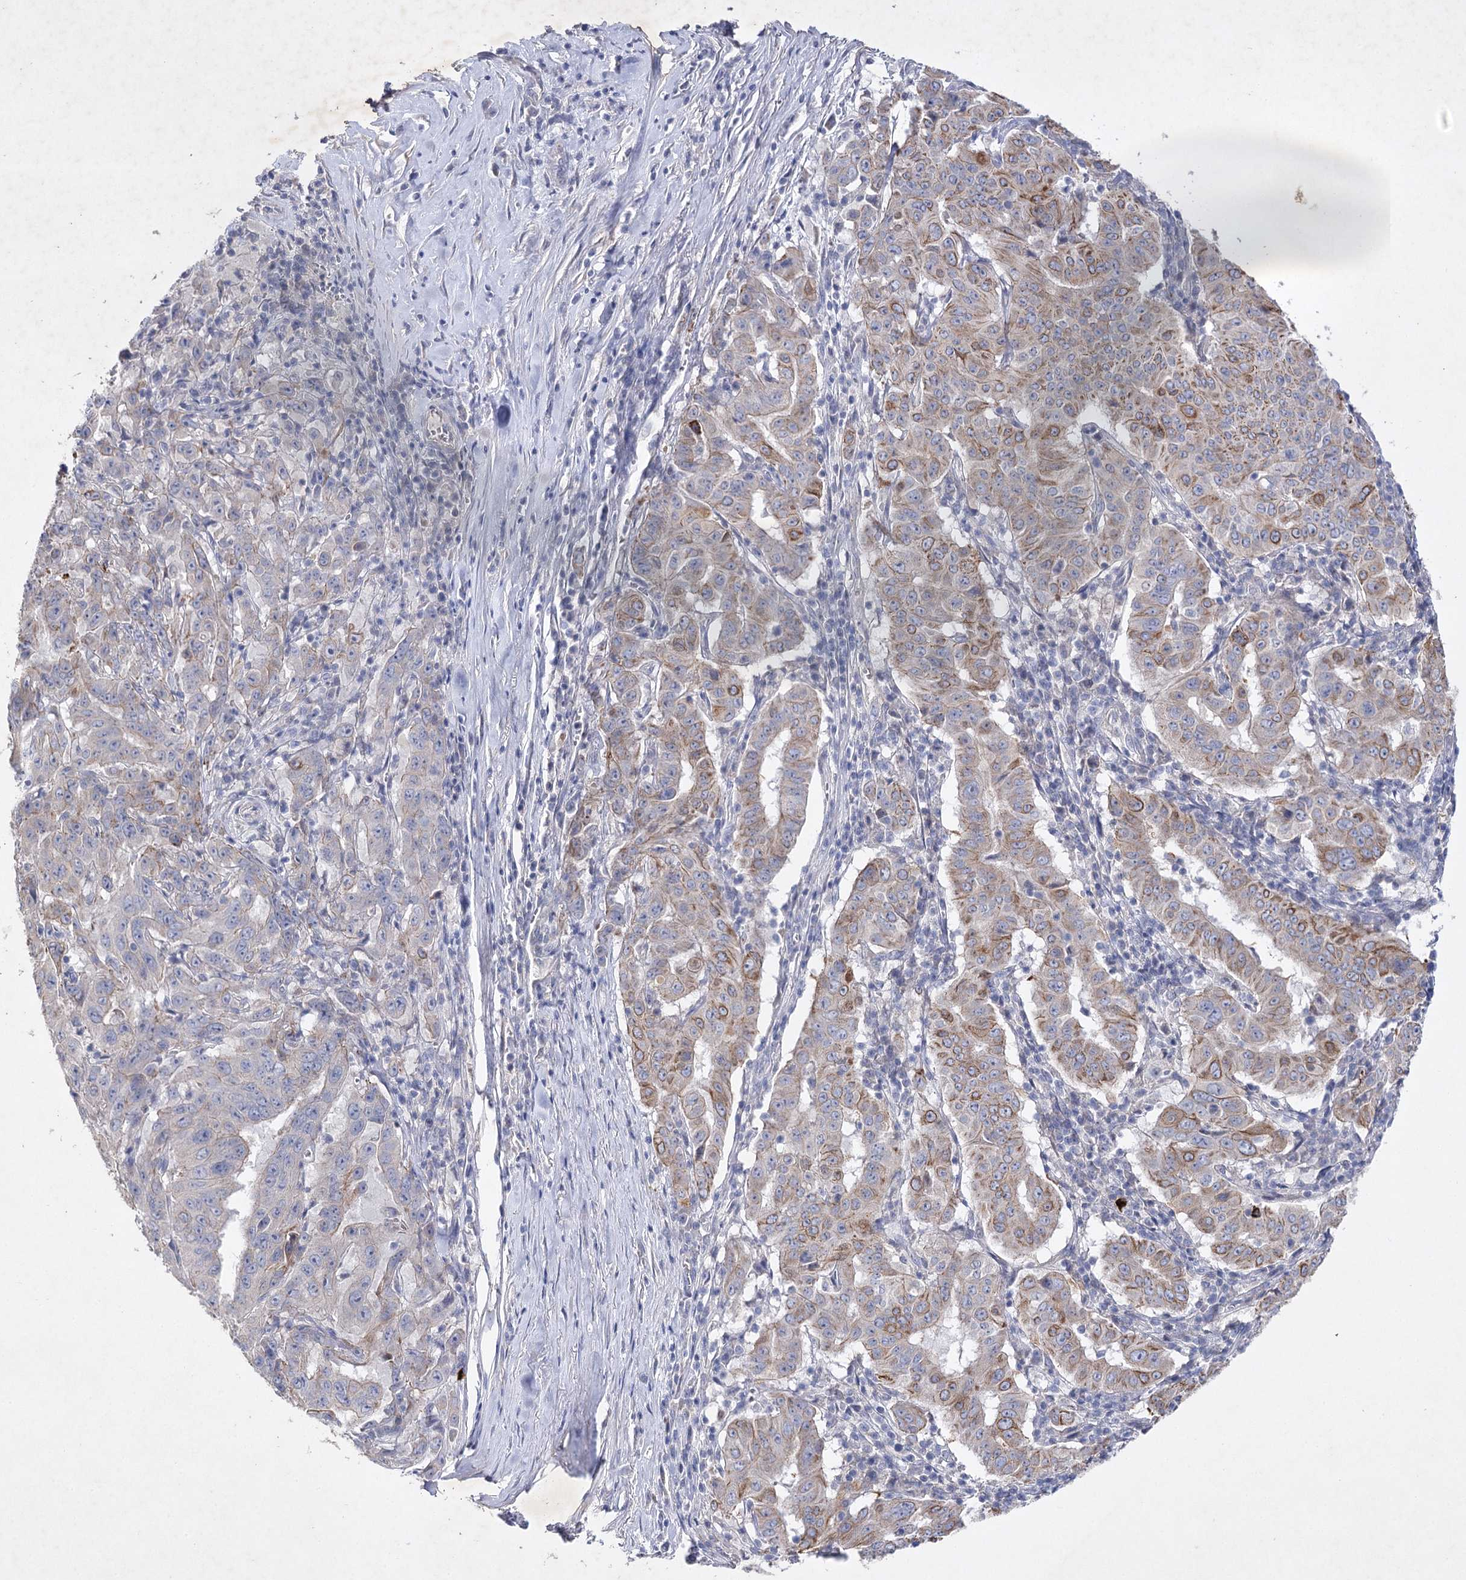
{"staining": {"intensity": "moderate", "quantity": "<25%", "location": "cytoplasmic/membranous"}, "tissue": "pancreatic cancer", "cell_type": "Tumor cells", "image_type": "cancer", "snomed": [{"axis": "morphology", "description": "Adenocarcinoma, NOS"}, {"axis": "topography", "description": "Pancreas"}], "caption": "Human pancreatic cancer stained for a protein (brown) exhibits moderate cytoplasmic/membranous positive positivity in about <25% of tumor cells.", "gene": "COX15", "patient": {"sex": "male", "age": 63}}